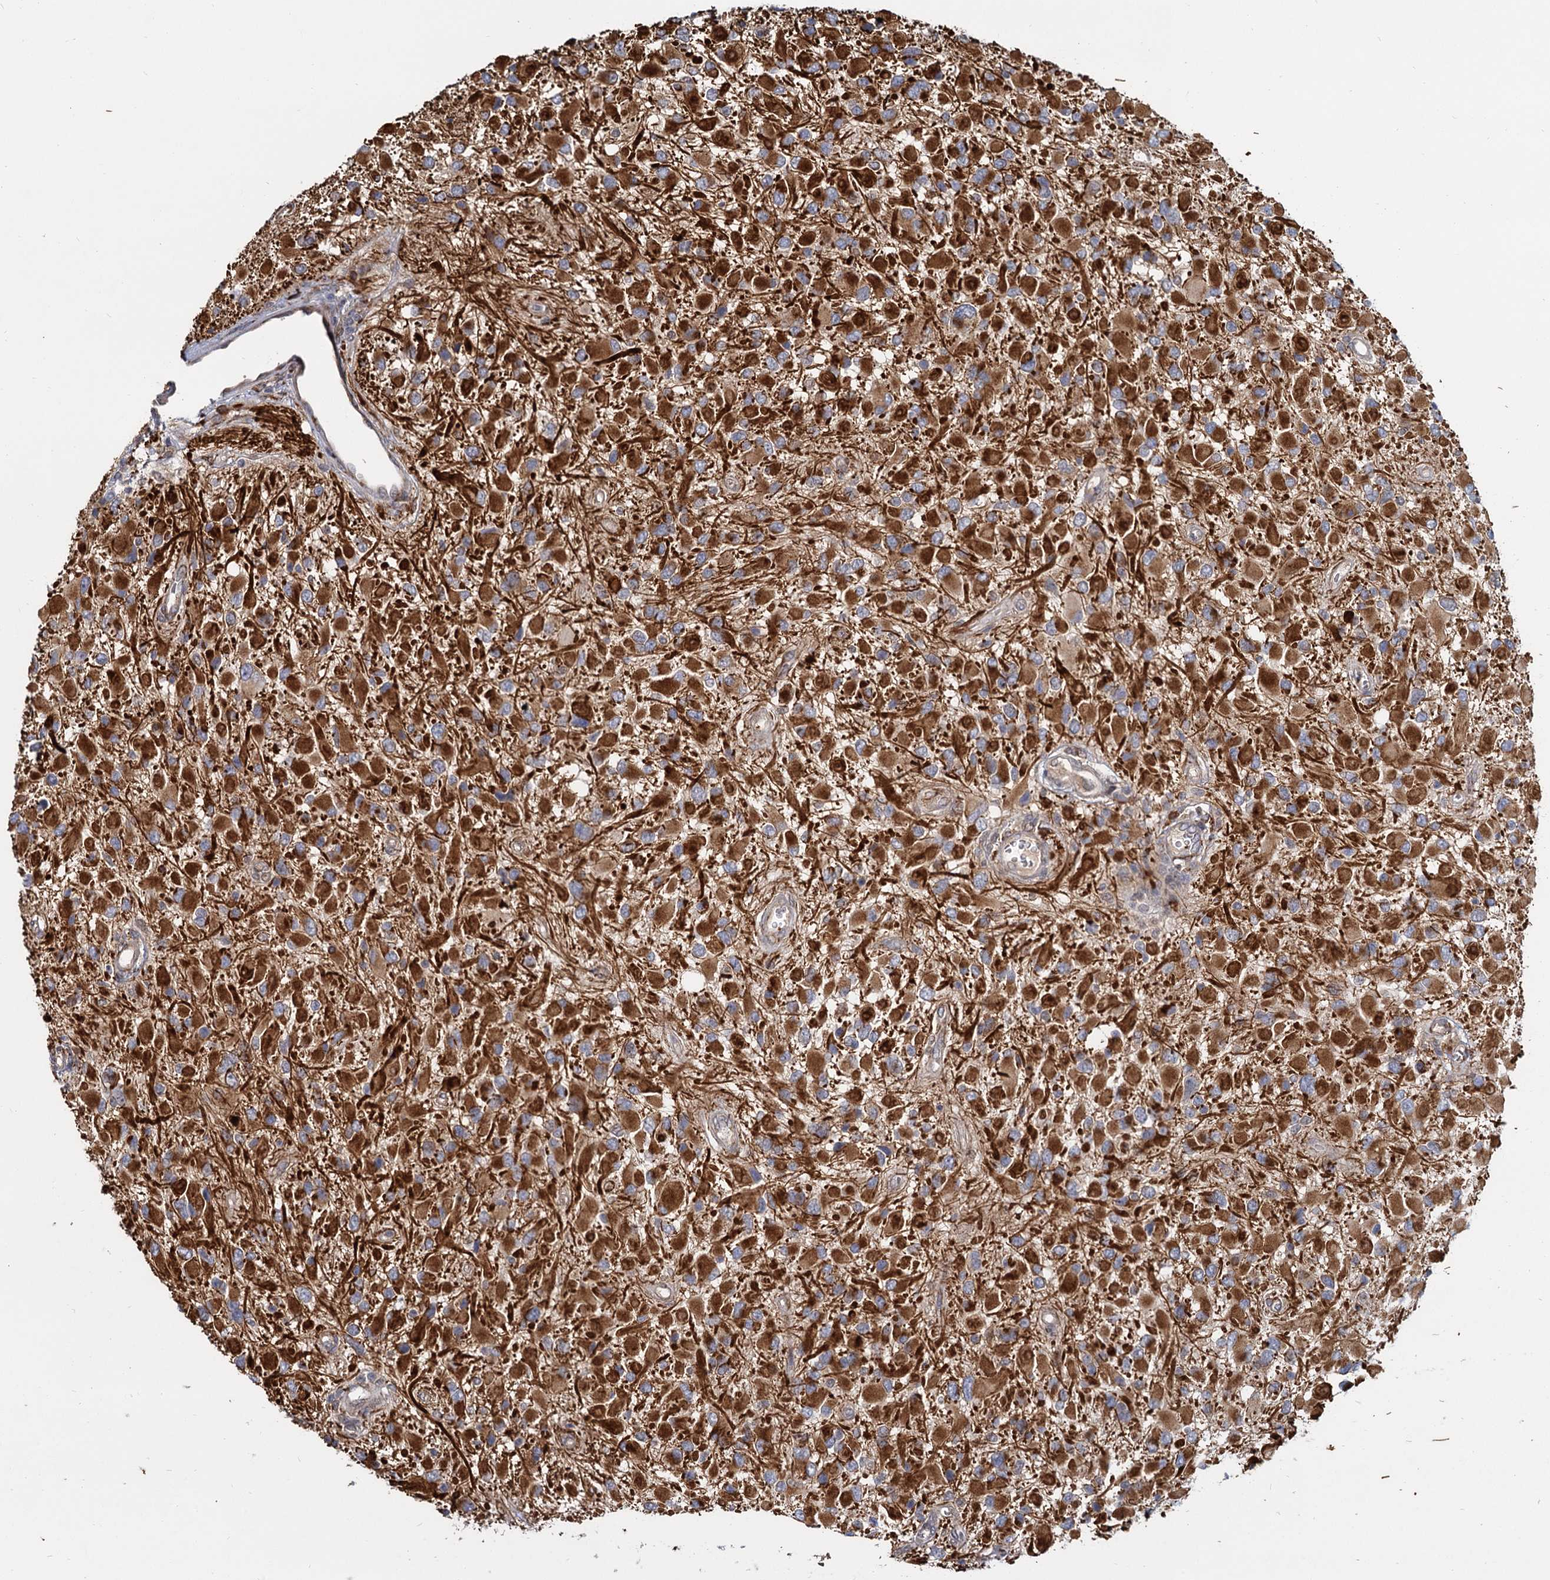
{"staining": {"intensity": "strong", "quantity": "25%-75%", "location": "cytoplasmic/membranous"}, "tissue": "glioma", "cell_type": "Tumor cells", "image_type": "cancer", "snomed": [{"axis": "morphology", "description": "Glioma, malignant, High grade"}, {"axis": "topography", "description": "Brain"}], "caption": "The image shows immunohistochemical staining of glioma. There is strong cytoplasmic/membranous positivity is seen in approximately 25%-75% of tumor cells. (brown staining indicates protein expression, while blue staining denotes nuclei).", "gene": "LRRC51", "patient": {"sex": "male", "age": 53}}